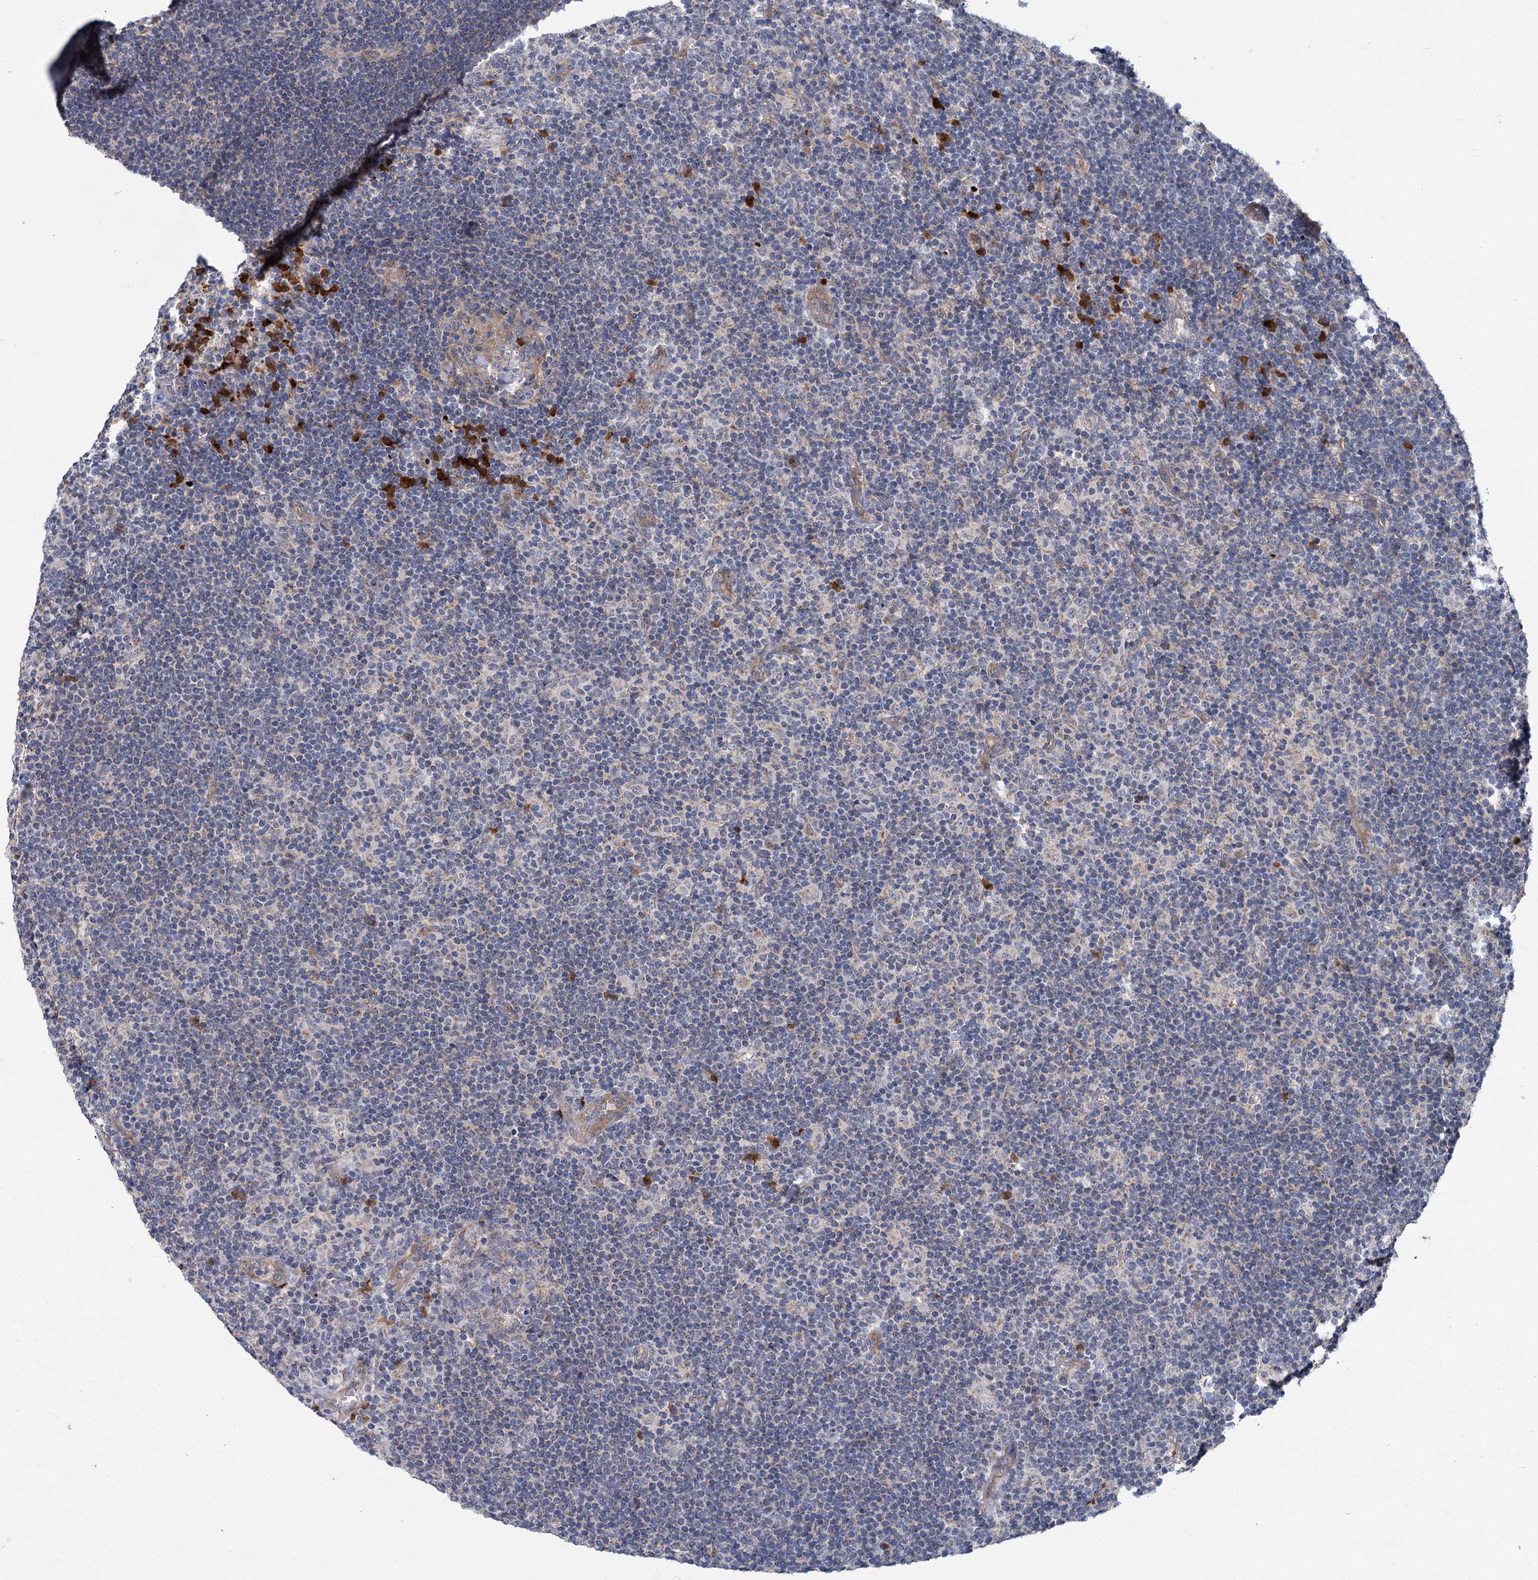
{"staining": {"intensity": "negative", "quantity": "none", "location": "none"}, "tissue": "lymphoma", "cell_type": "Tumor cells", "image_type": "cancer", "snomed": [{"axis": "morphology", "description": "Hodgkin's disease, NOS"}, {"axis": "topography", "description": "Lymph node"}], "caption": "Immunohistochemistry histopathology image of neoplastic tissue: Hodgkin's disease stained with DAB (3,3'-diaminobenzidine) displays no significant protein expression in tumor cells. Brightfield microscopy of immunohistochemistry stained with DAB (brown) and hematoxylin (blue), captured at high magnification.", "gene": "DYNC2H1", "patient": {"sex": "female", "age": 57}}